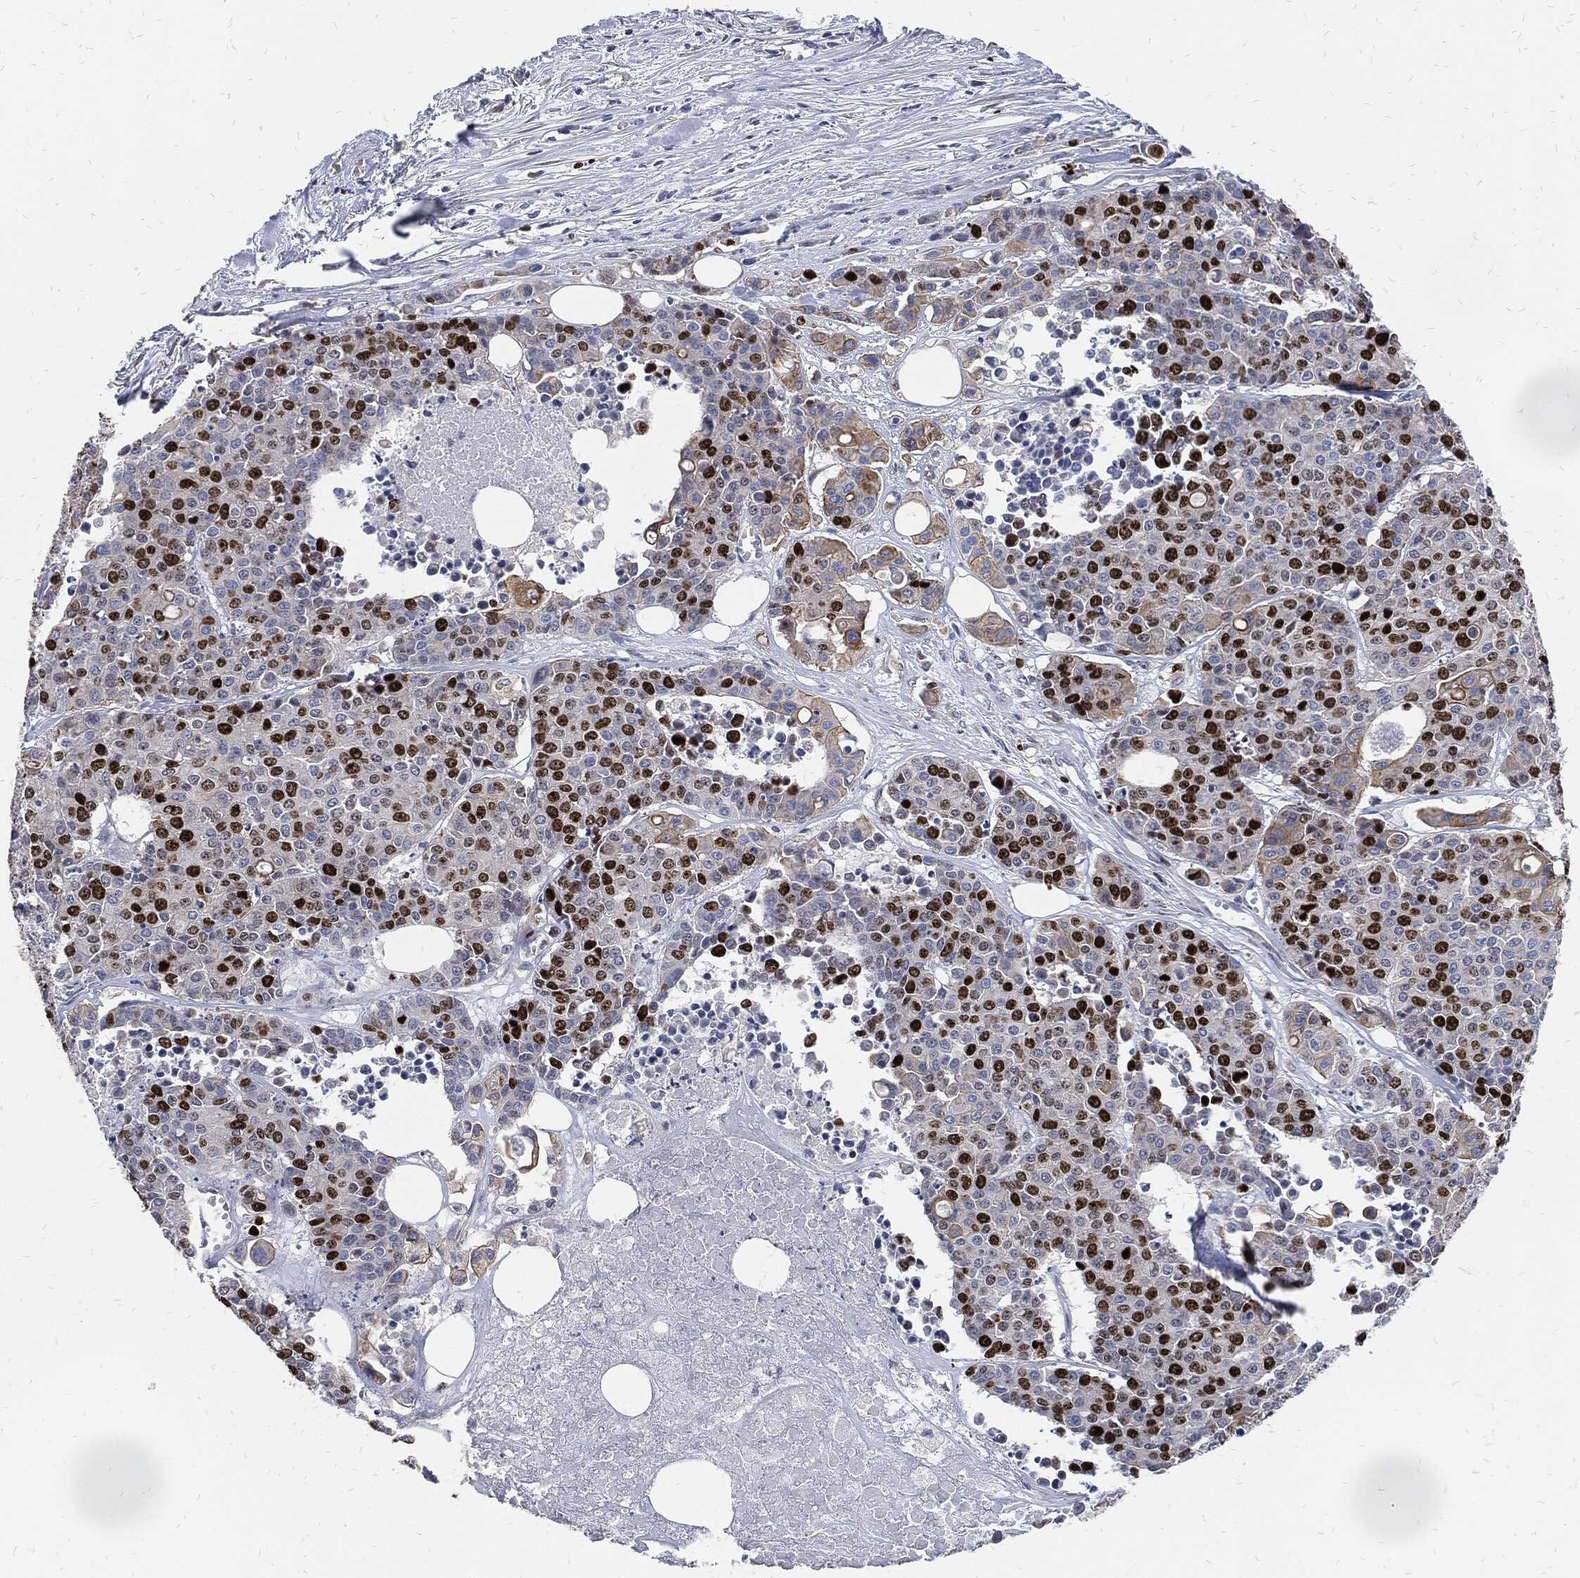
{"staining": {"intensity": "strong", "quantity": "25%-75%", "location": "nuclear"}, "tissue": "carcinoid", "cell_type": "Tumor cells", "image_type": "cancer", "snomed": [{"axis": "morphology", "description": "Carcinoid, malignant, NOS"}, {"axis": "topography", "description": "Colon"}], "caption": "Brown immunohistochemical staining in malignant carcinoid exhibits strong nuclear expression in about 25%-75% of tumor cells.", "gene": "MKI67", "patient": {"sex": "male", "age": 81}}